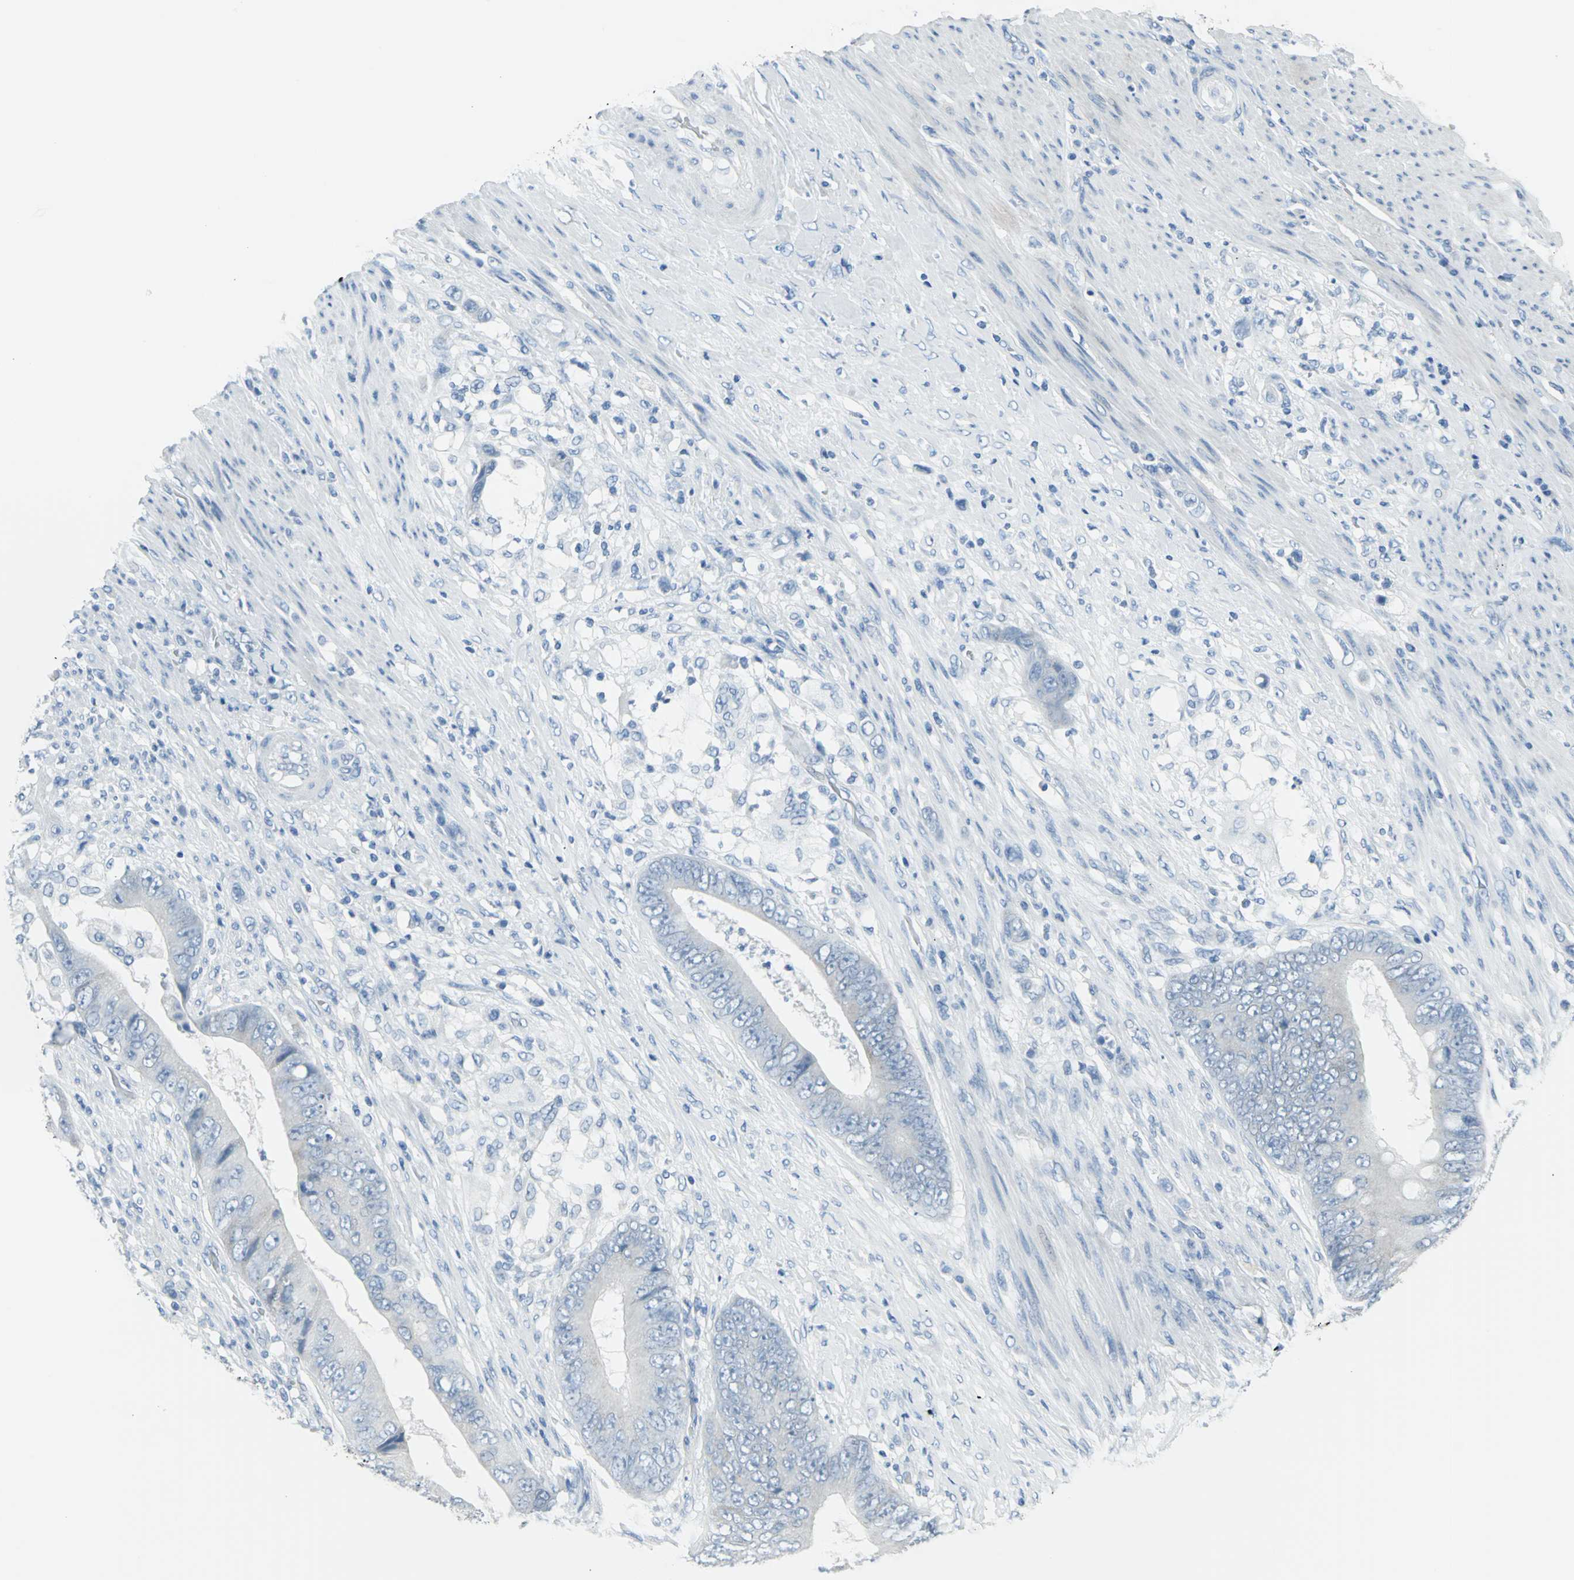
{"staining": {"intensity": "negative", "quantity": "none", "location": "none"}, "tissue": "colorectal cancer", "cell_type": "Tumor cells", "image_type": "cancer", "snomed": [{"axis": "morphology", "description": "Adenocarcinoma, NOS"}, {"axis": "topography", "description": "Rectum"}], "caption": "Adenocarcinoma (colorectal) was stained to show a protein in brown. There is no significant staining in tumor cells. (DAB (3,3'-diaminobenzidine) IHC, high magnification).", "gene": "CYB5A", "patient": {"sex": "female", "age": 77}}